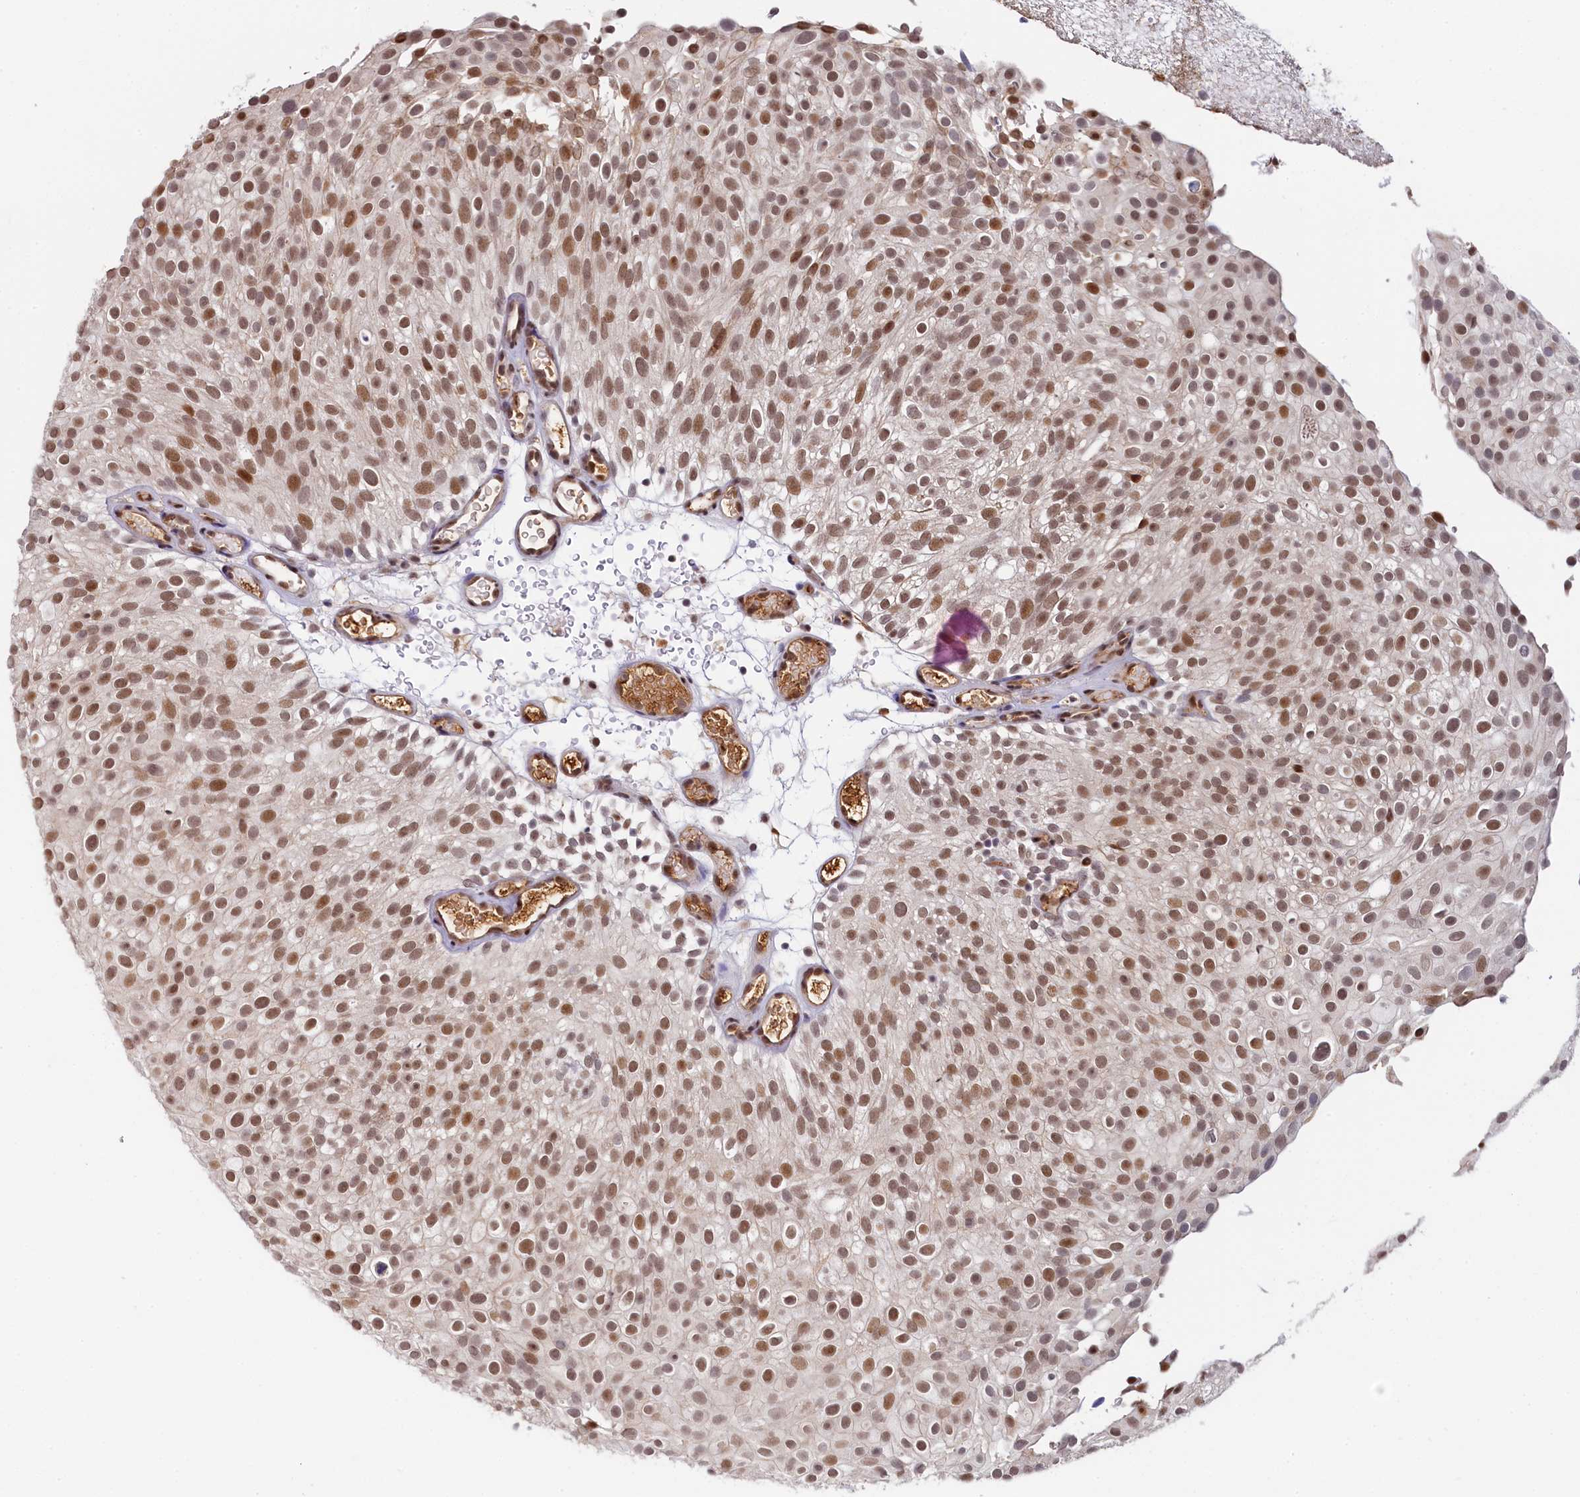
{"staining": {"intensity": "moderate", "quantity": ">75%", "location": "nuclear"}, "tissue": "urothelial cancer", "cell_type": "Tumor cells", "image_type": "cancer", "snomed": [{"axis": "morphology", "description": "Urothelial carcinoma, Low grade"}, {"axis": "topography", "description": "Urinary bladder"}], "caption": "An immunohistochemistry micrograph of neoplastic tissue is shown. Protein staining in brown highlights moderate nuclear positivity in low-grade urothelial carcinoma within tumor cells.", "gene": "INTS14", "patient": {"sex": "male", "age": 78}}